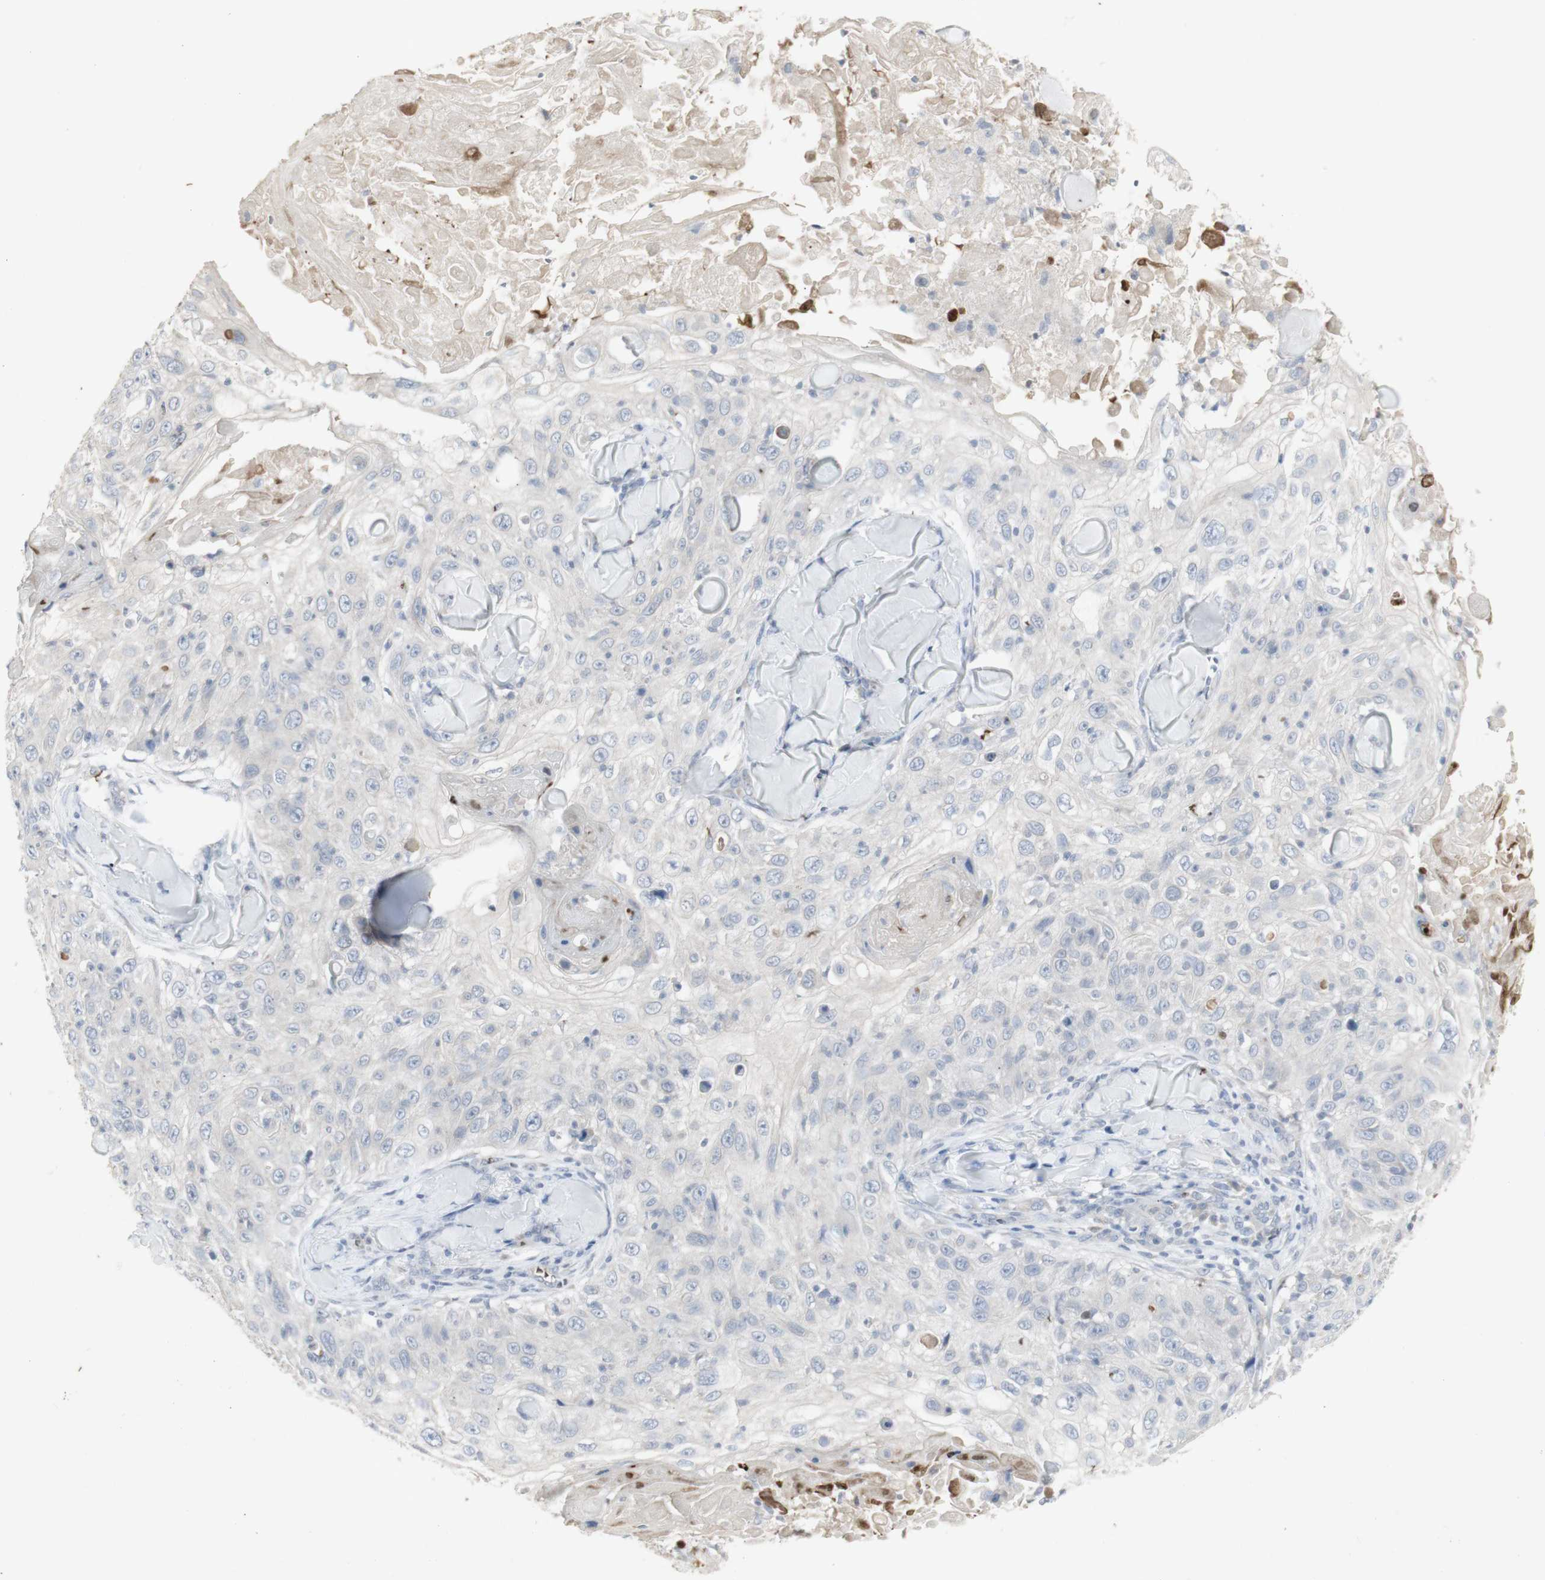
{"staining": {"intensity": "negative", "quantity": "none", "location": "none"}, "tissue": "skin cancer", "cell_type": "Tumor cells", "image_type": "cancer", "snomed": [{"axis": "morphology", "description": "Squamous cell carcinoma, NOS"}, {"axis": "topography", "description": "Skin"}], "caption": "A high-resolution image shows immunohistochemistry (IHC) staining of skin cancer (squamous cell carcinoma), which displays no significant expression in tumor cells.", "gene": "INS", "patient": {"sex": "male", "age": 86}}